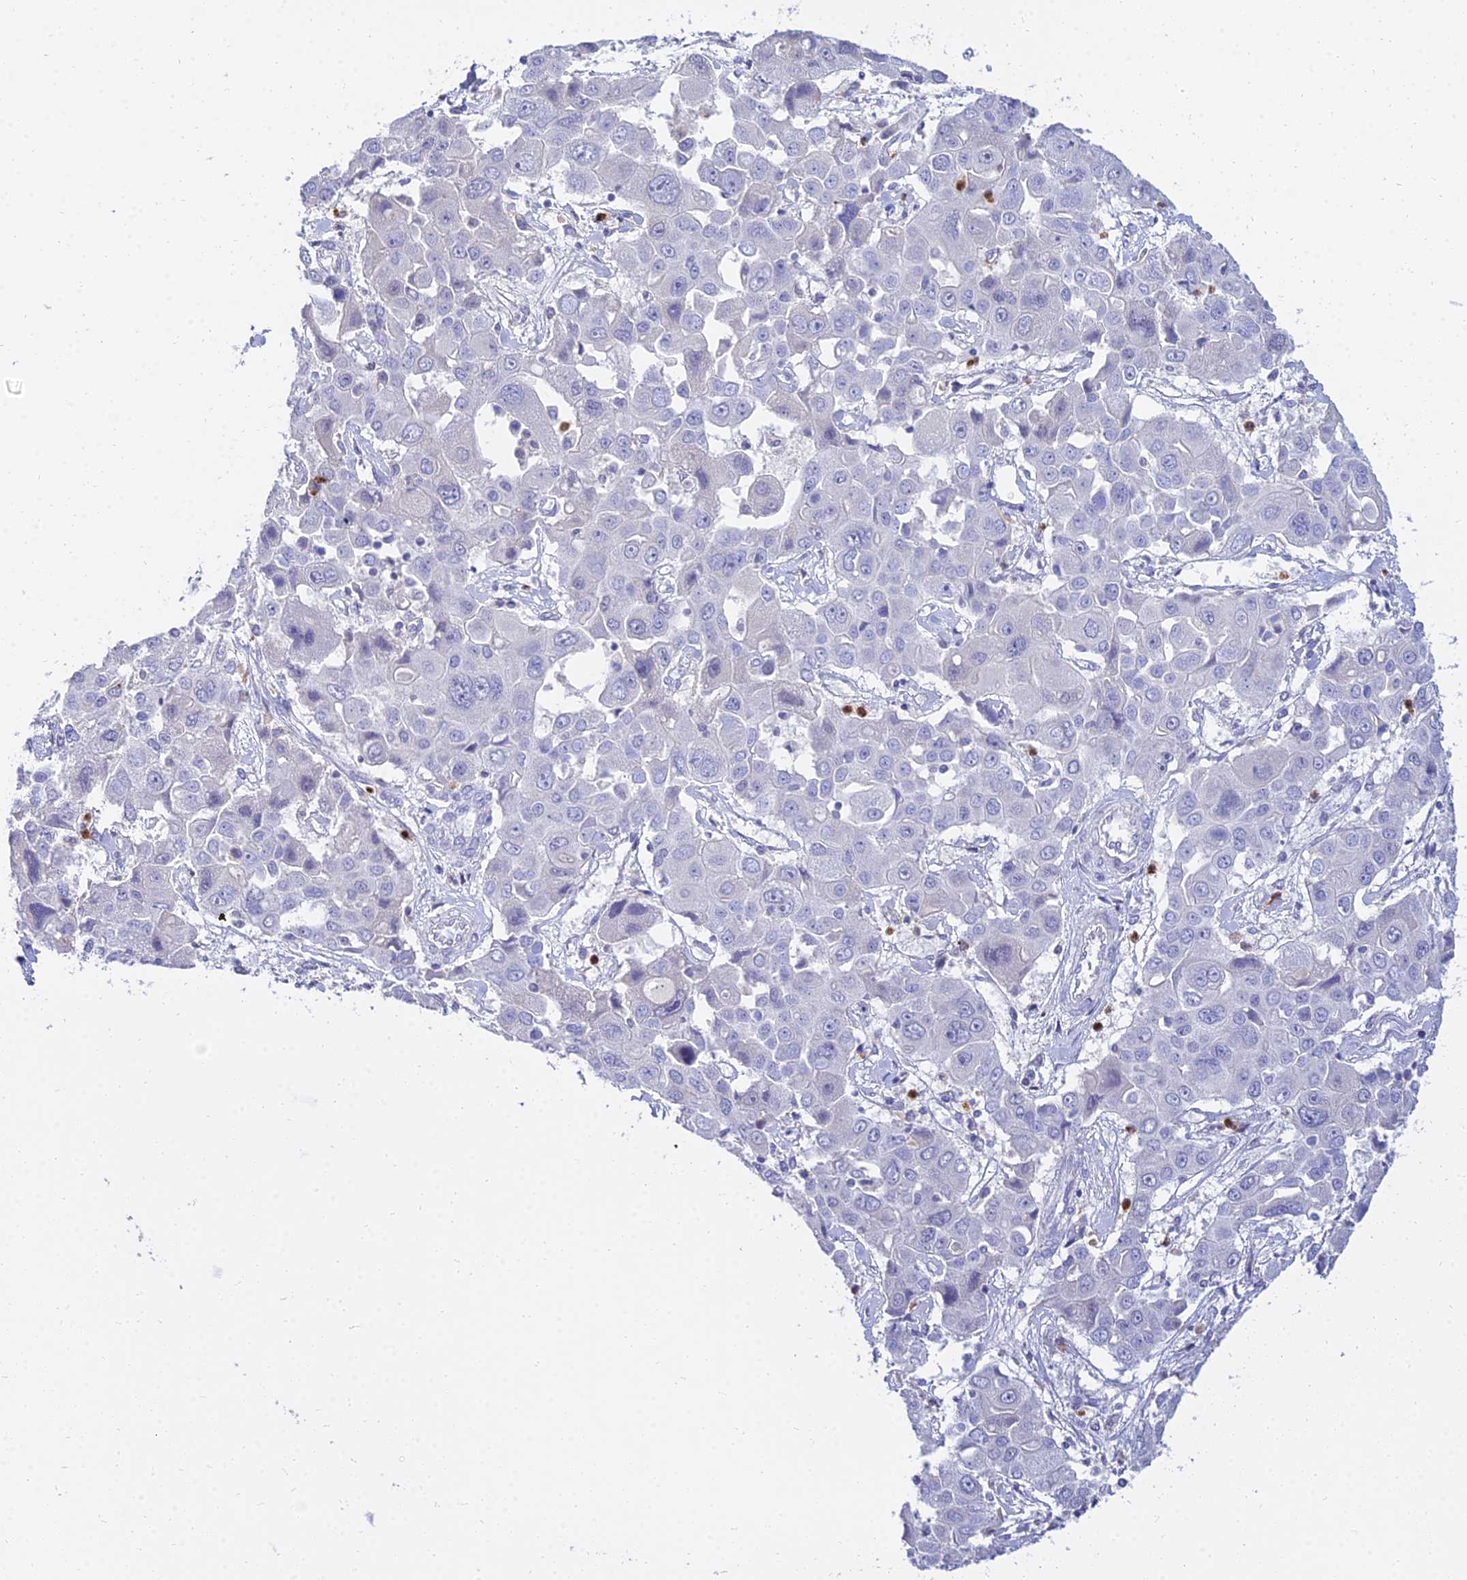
{"staining": {"intensity": "negative", "quantity": "none", "location": "none"}, "tissue": "liver cancer", "cell_type": "Tumor cells", "image_type": "cancer", "snomed": [{"axis": "morphology", "description": "Cholangiocarcinoma"}, {"axis": "topography", "description": "Liver"}], "caption": "Immunohistochemistry of liver cancer (cholangiocarcinoma) displays no staining in tumor cells.", "gene": "VWC2L", "patient": {"sex": "male", "age": 67}}